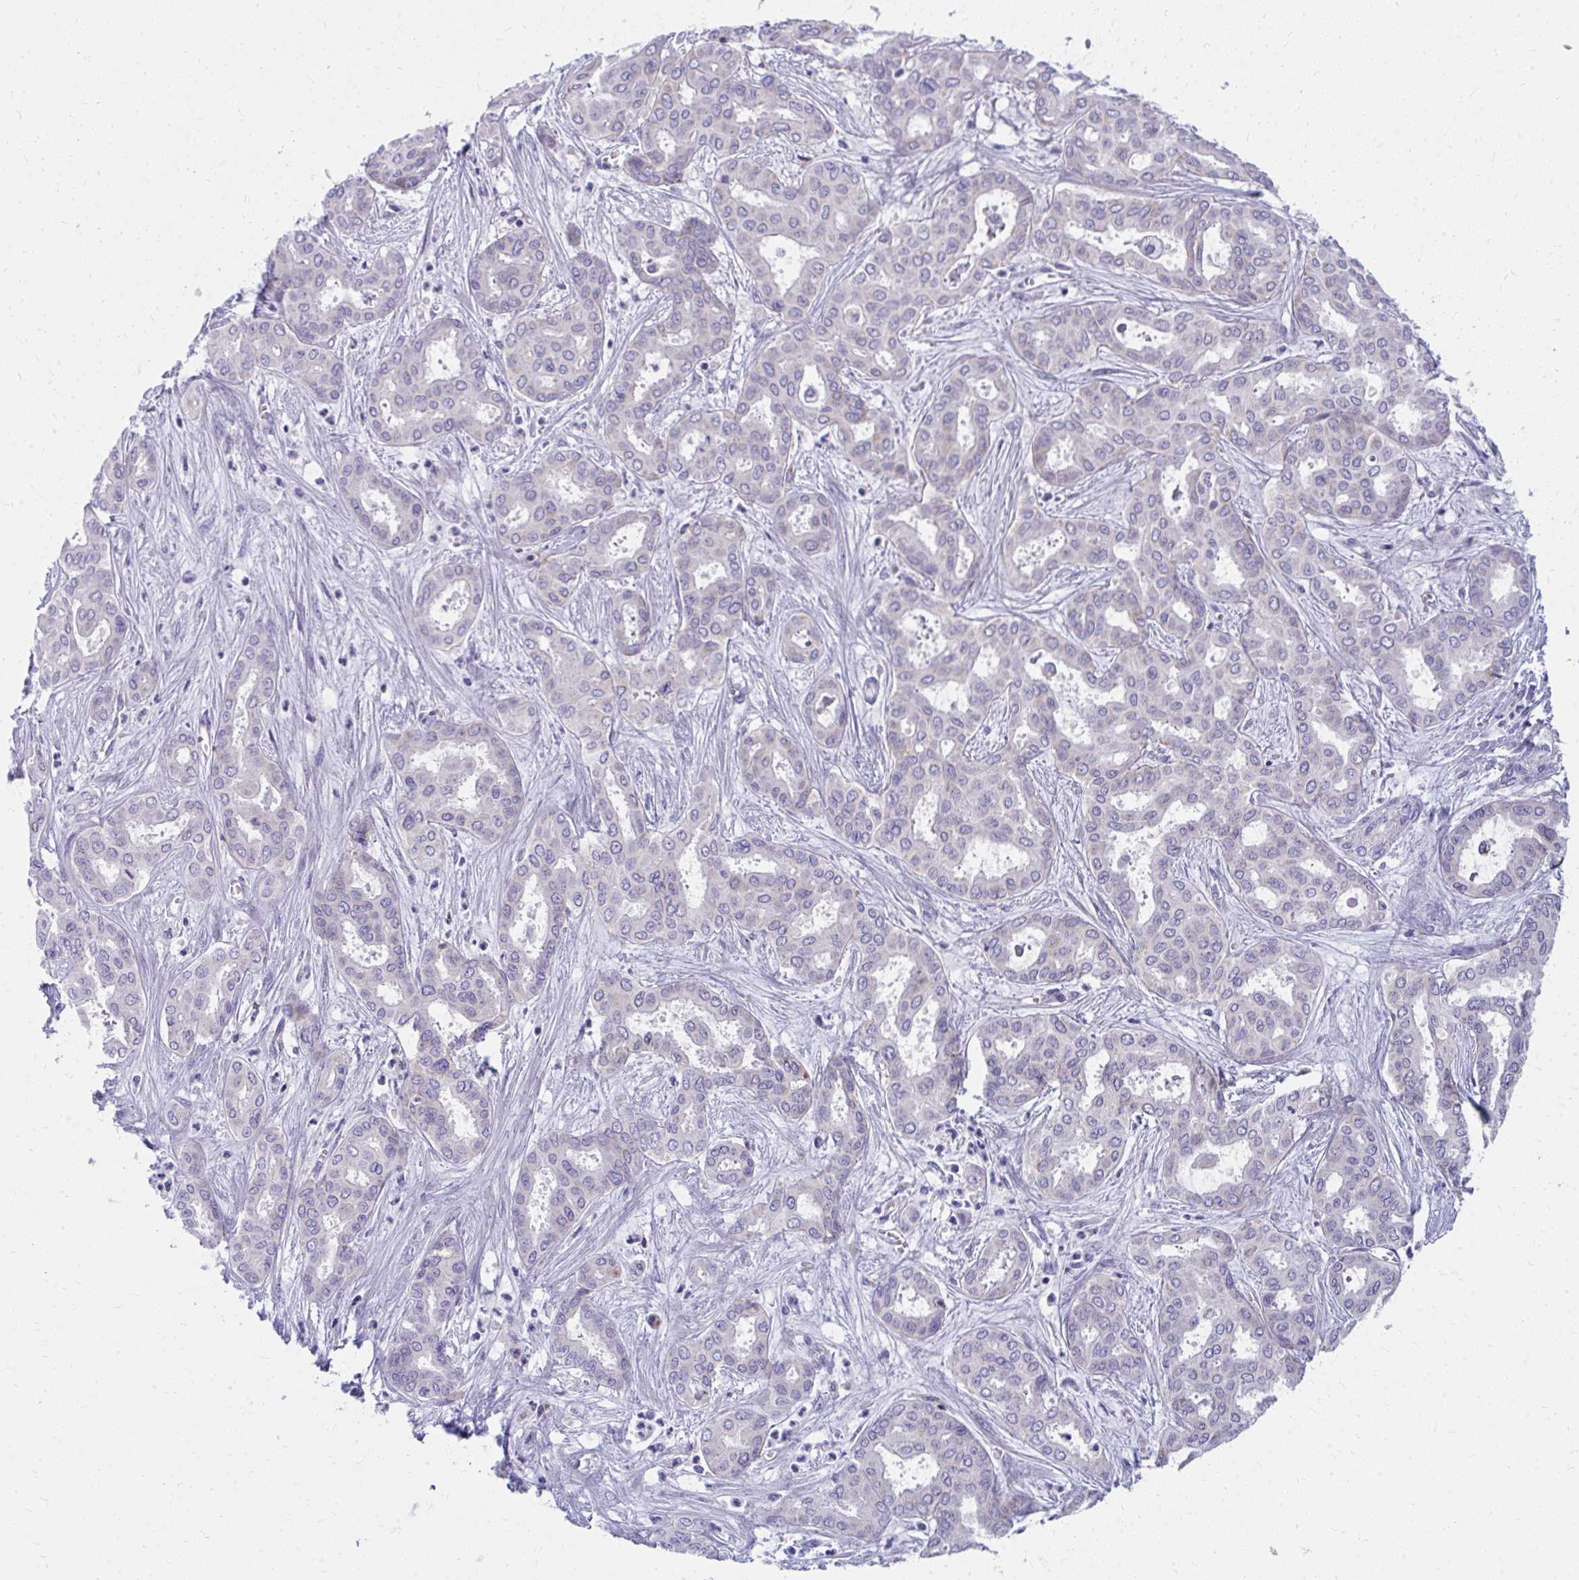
{"staining": {"intensity": "negative", "quantity": "none", "location": "none"}, "tissue": "liver cancer", "cell_type": "Tumor cells", "image_type": "cancer", "snomed": [{"axis": "morphology", "description": "Cholangiocarcinoma"}, {"axis": "topography", "description": "Liver"}], "caption": "The photomicrograph demonstrates no significant staining in tumor cells of cholangiocarcinoma (liver).", "gene": "IL37", "patient": {"sex": "female", "age": 64}}